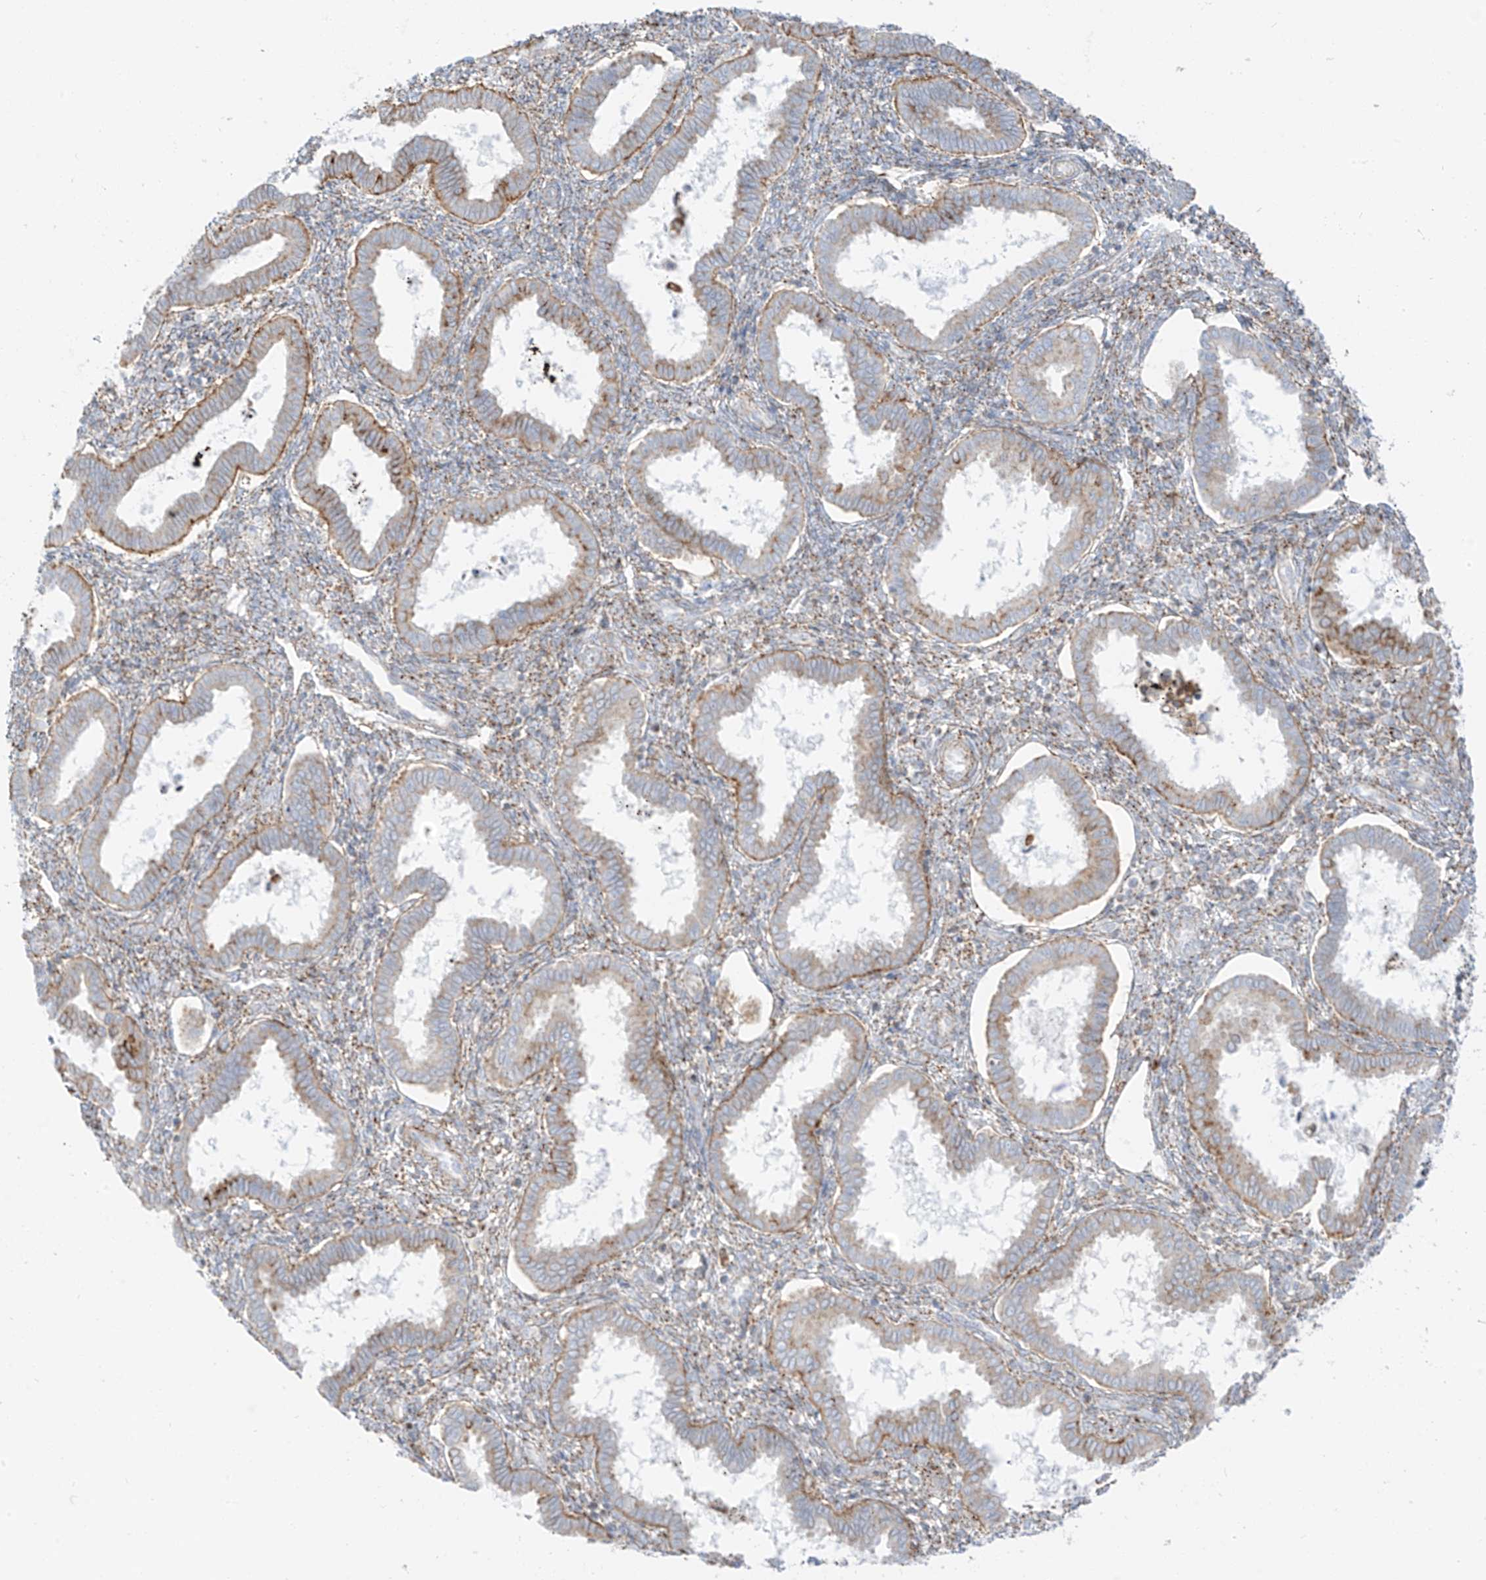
{"staining": {"intensity": "moderate", "quantity": "<25%", "location": "cytoplasmic/membranous"}, "tissue": "endometrium", "cell_type": "Cells in endometrial stroma", "image_type": "normal", "snomed": [{"axis": "morphology", "description": "Normal tissue, NOS"}, {"axis": "topography", "description": "Endometrium"}], "caption": "This is a photomicrograph of immunohistochemistry staining of unremarkable endometrium, which shows moderate expression in the cytoplasmic/membranous of cells in endometrial stroma.", "gene": "SLC35F6", "patient": {"sex": "female", "age": 24}}